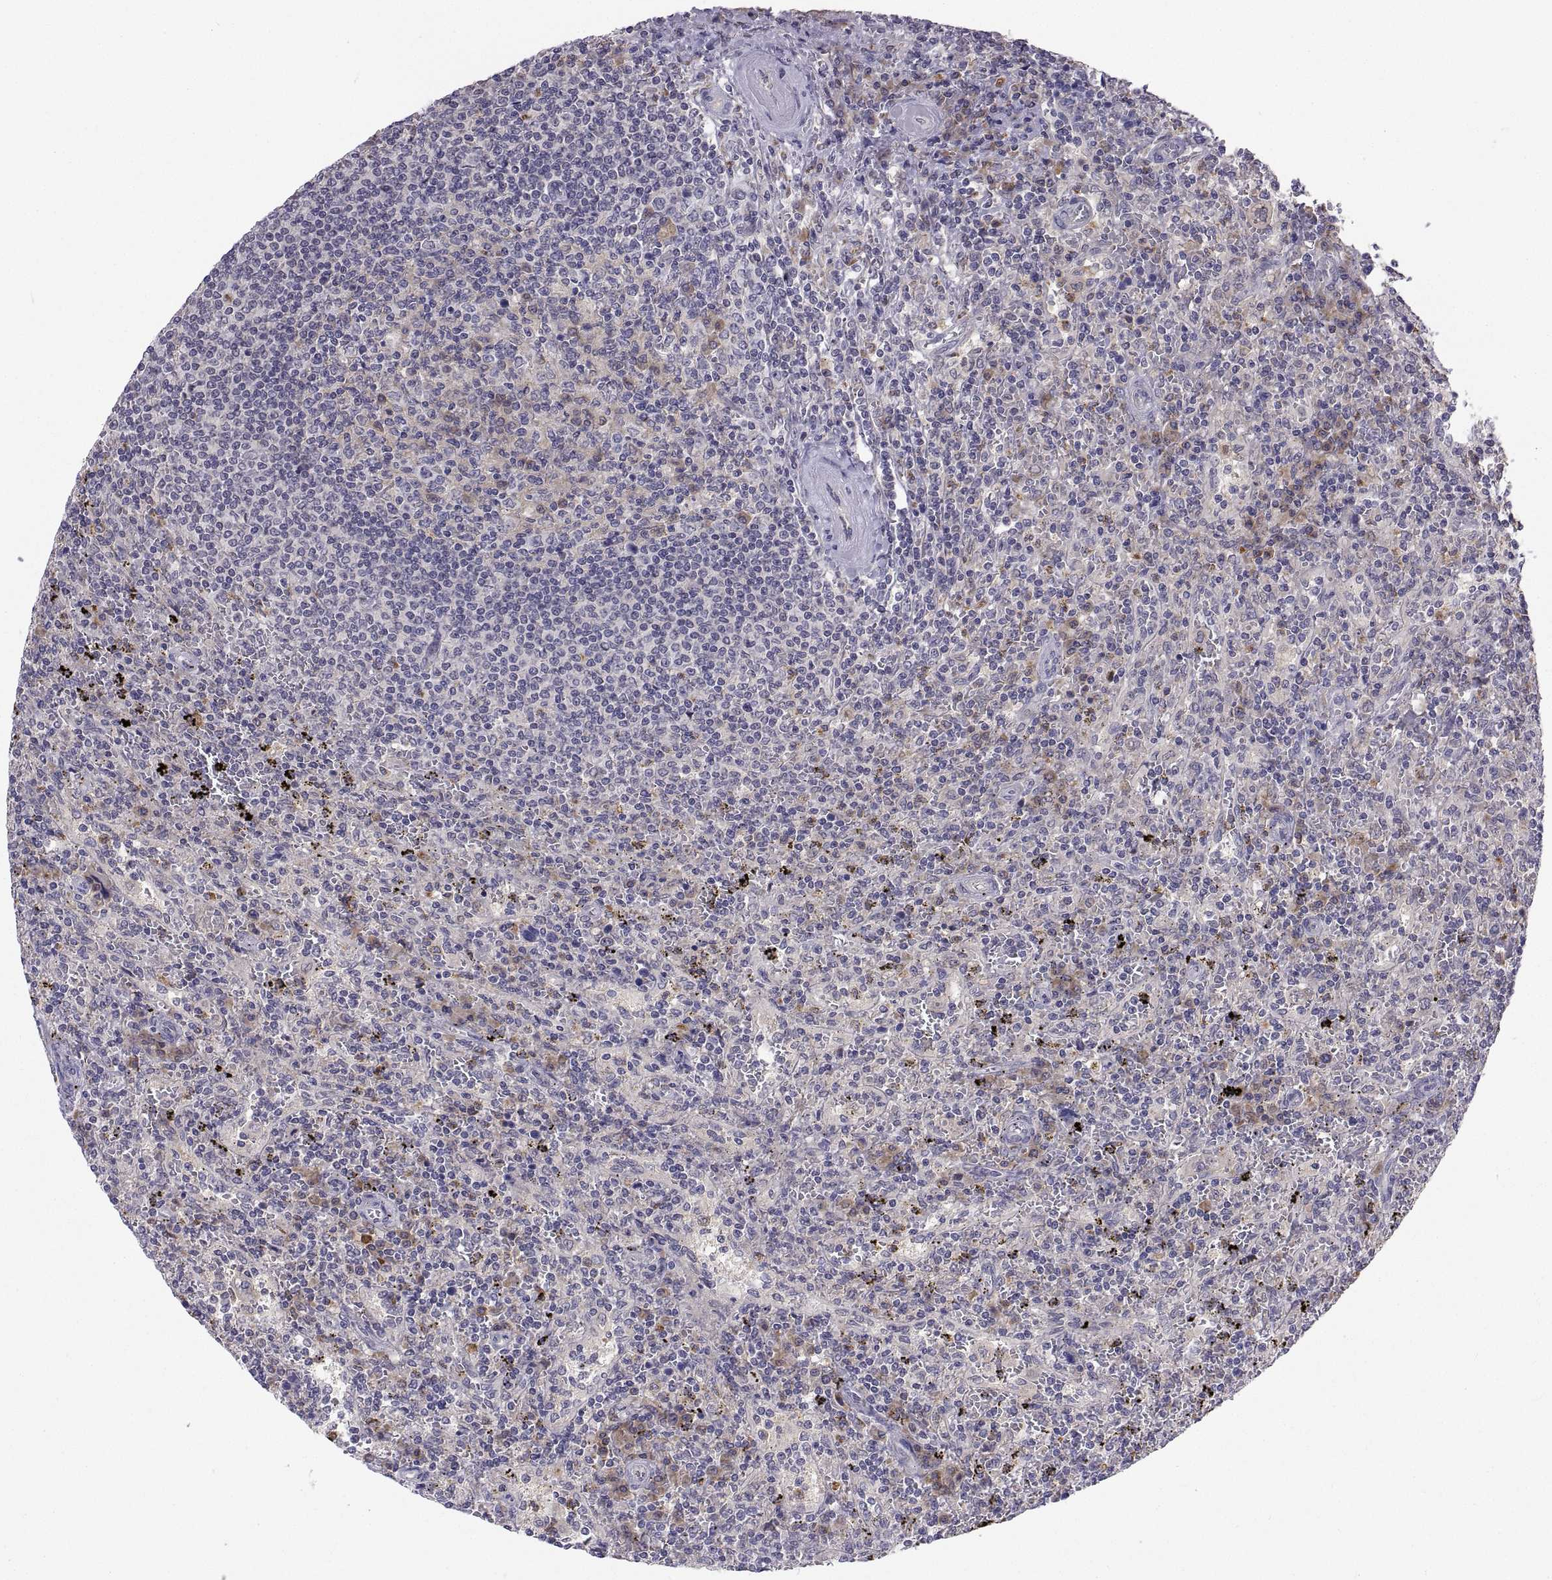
{"staining": {"intensity": "negative", "quantity": "none", "location": "none"}, "tissue": "lymphoma", "cell_type": "Tumor cells", "image_type": "cancer", "snomed": [{"axis": "morphology", "description": "Malignant lymphoma, non-Hodgkin's type, Low grade"}, {"axis": "topography", "description": "Spleen"}], "caption": "An immunohistochemistry (IHC) histopathology image of malignant lymphoma, non-Hodgkin's type (low-grade) is shown. There is no staining in tumor cells of malignant lymphoma, non-Hodgkin's type (low-grade).", "gene": "PKP1", "patient": {"sex": "male", "age": 62}}